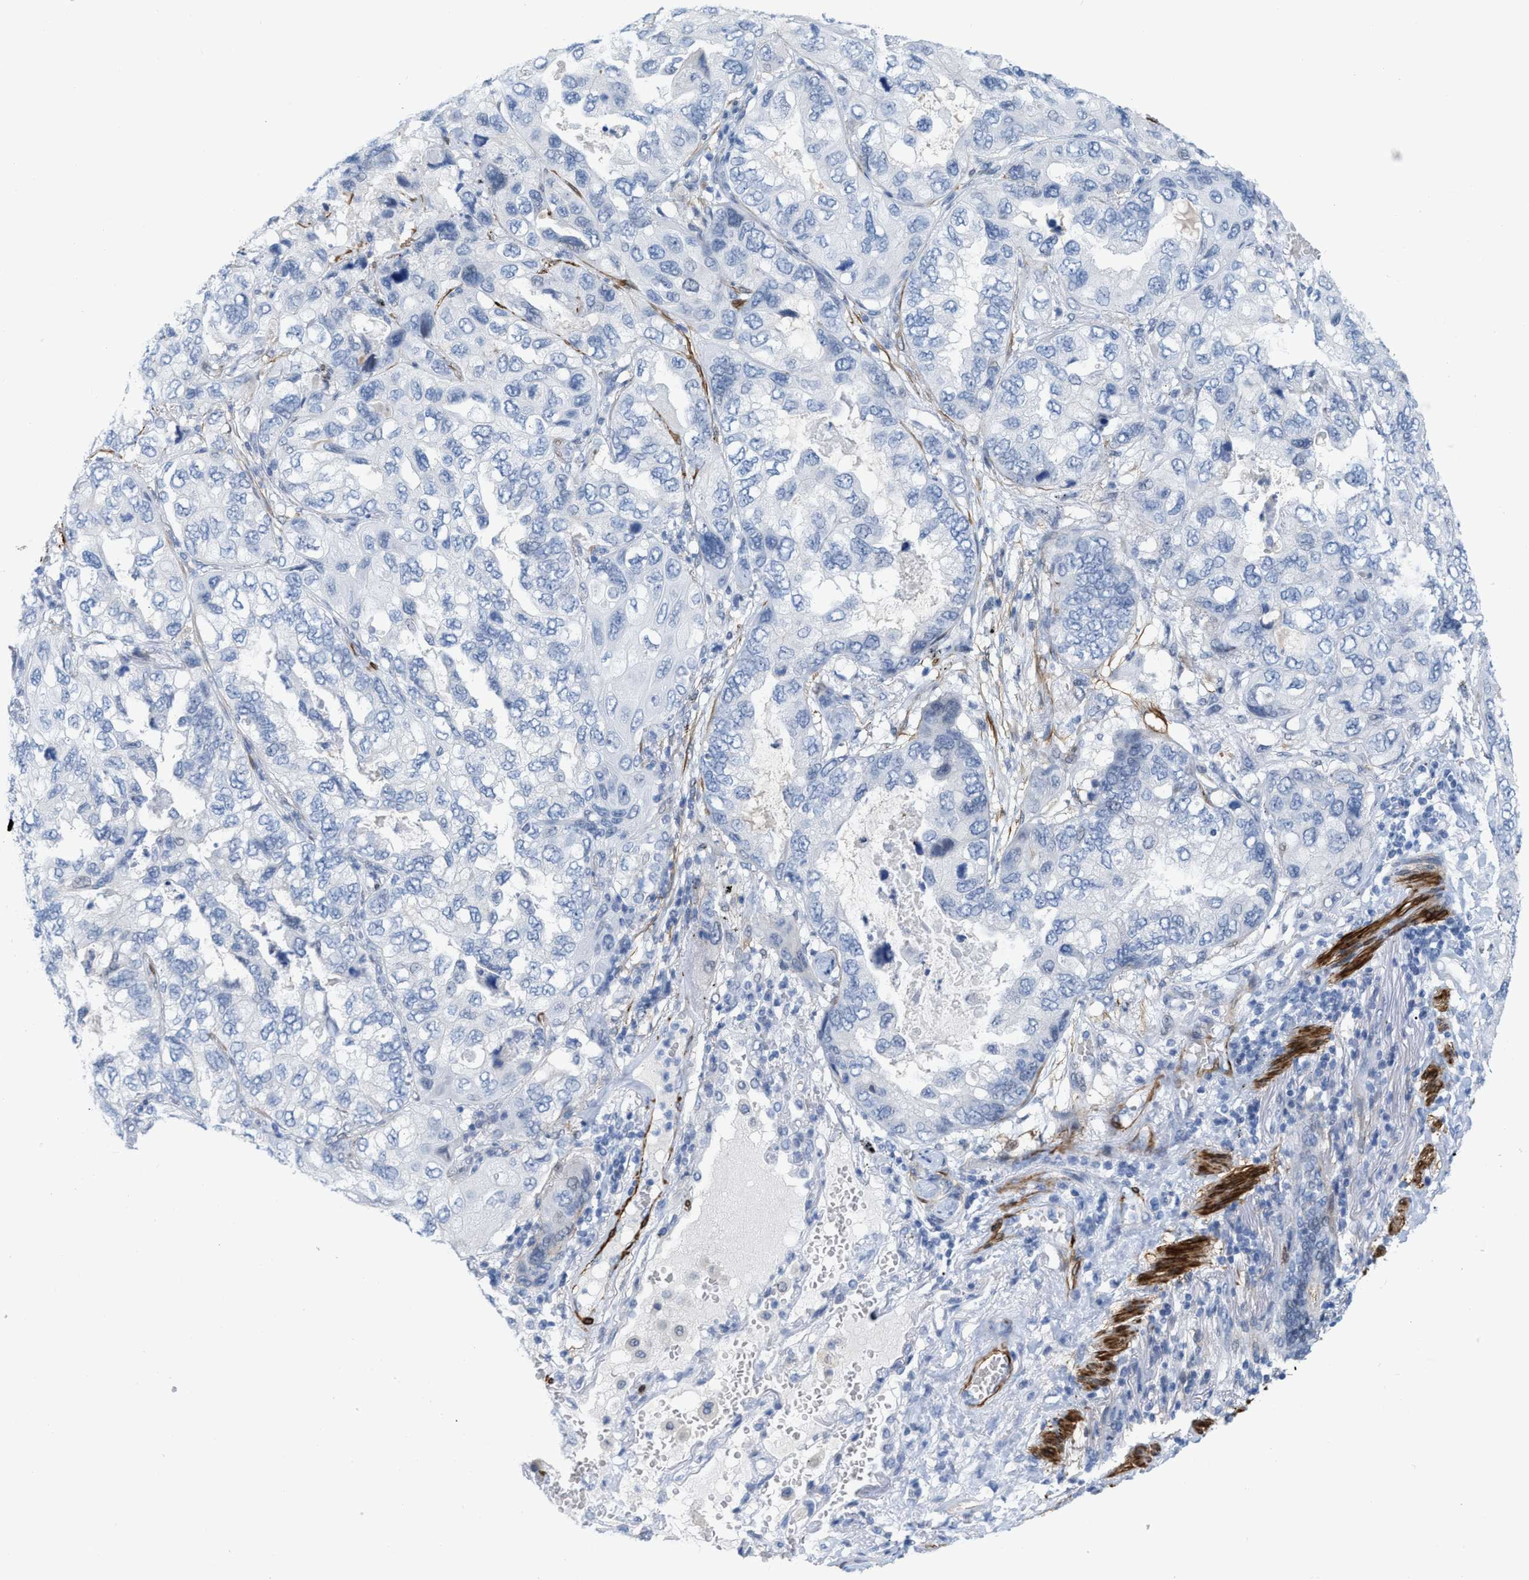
{"staining": {"intensity": "negative", "quantity": "none", "location": "none"}, "tissue": "lung cancer", "cell_type": "Tumor cells", "image_type": "cancer", "snomed": [{"axis": "morphology", "description": "Squamous cell carcinoma, NOS"}, {"axis": "topography", "description": "Lung"}], "caption": "Photomicrograph shows no significant protein staining in tumor cells of squamous cell carcinoma (lung).", "gene": "TAGLN", "patient": {"sex": "female", "age": 73}}